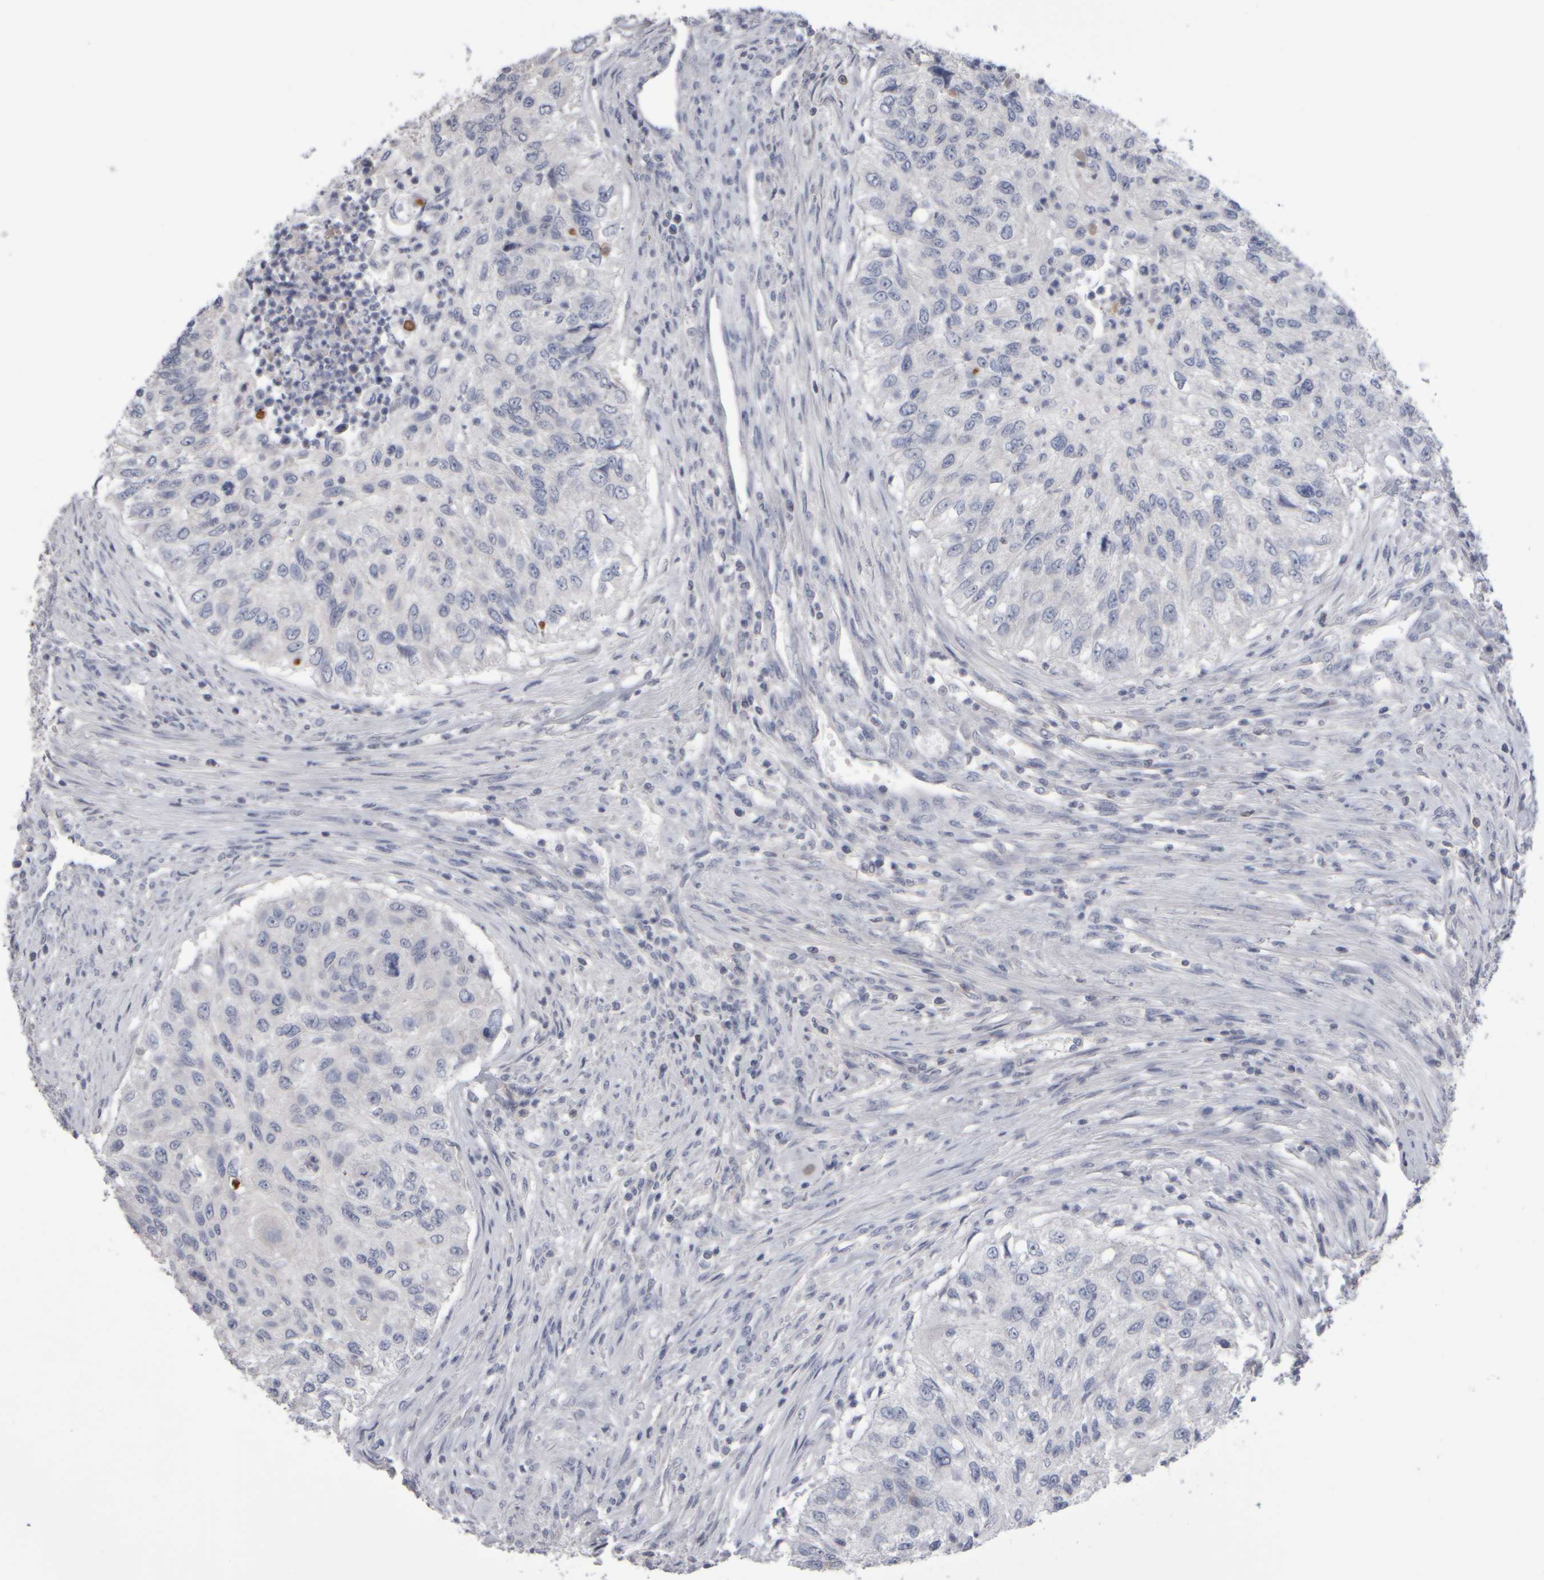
{"staining": {"intensity": "negative", "quantity": "none", "location": "none"}, "tissue": "urothelial cancer", "cell_type": "Tumor cells", "image_type": "cancer", "snomed": [{"axis": "morphology", "description": "Urothelial carcinoma, High grade"}, {"axis": "topography", "description": "Urinary bladder"}], "caption": "This is an IHC image of urothelial carcinoma (high-grade). There is no expression in tumor cells.", "gene": "EPHX2", "patient": {"sex": "female", "age": 60}}